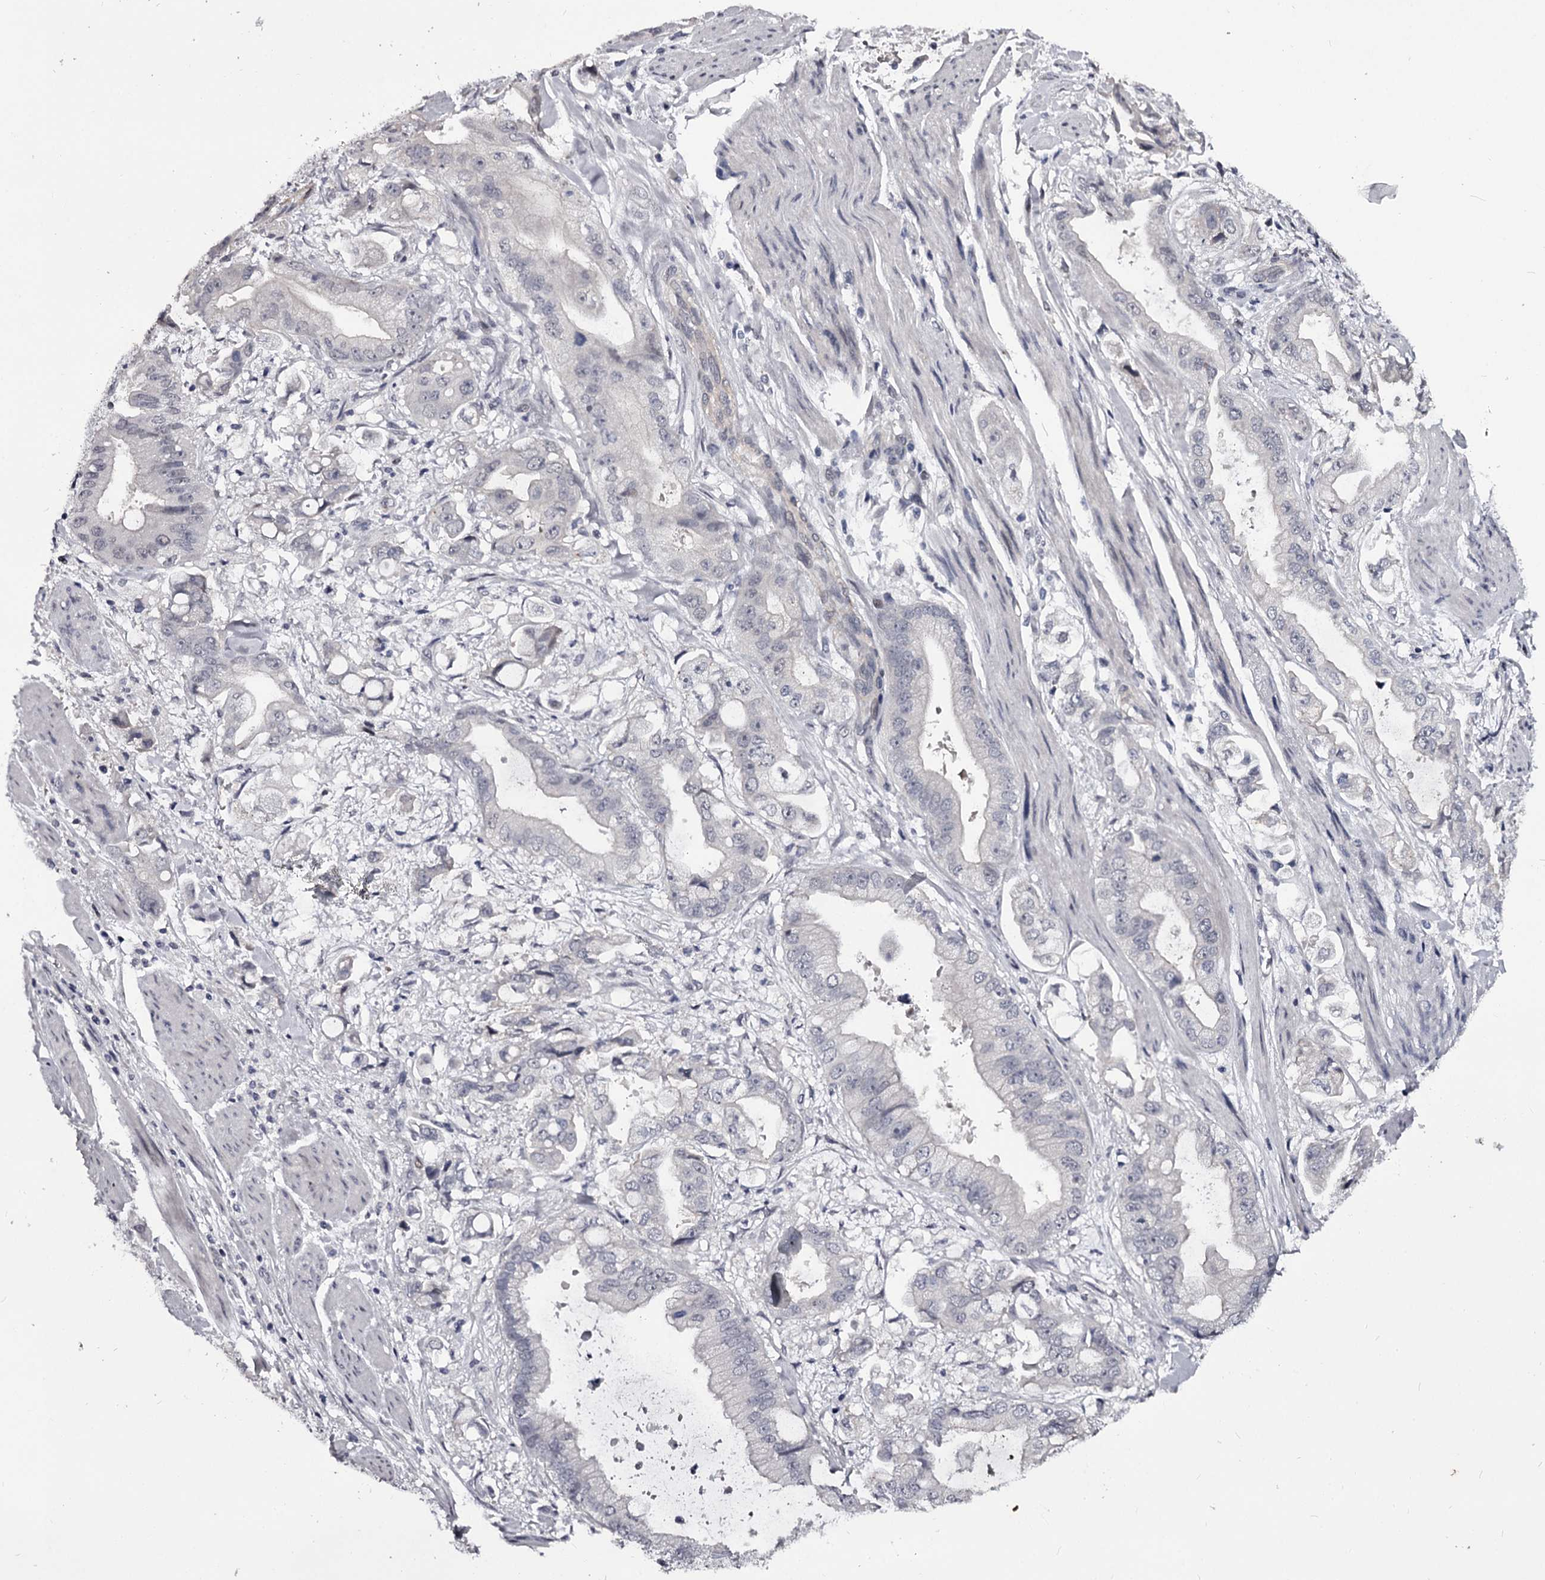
{"staining": {"intensity": "negative", "quantity": "none", "location": "none"}, "tissue": "stomach cancer", "cell_type": "Tumor cells", "image_type": "cancer", "snomed": [{"axis": "morphology", "description": "Adenocarcinoma, NOS"}, {"axis": "topography", "description": "Stomach"}], "caption": "A micrograph of human stomach cancer is negative for staining in tumor cells. (Brightfield microscopy of DAB (3,3'-diaminobenzidine) immunohistochemistry at high magnification).", "gene": "OVOL2", "patient": {"sex": "male", "age": 62}}